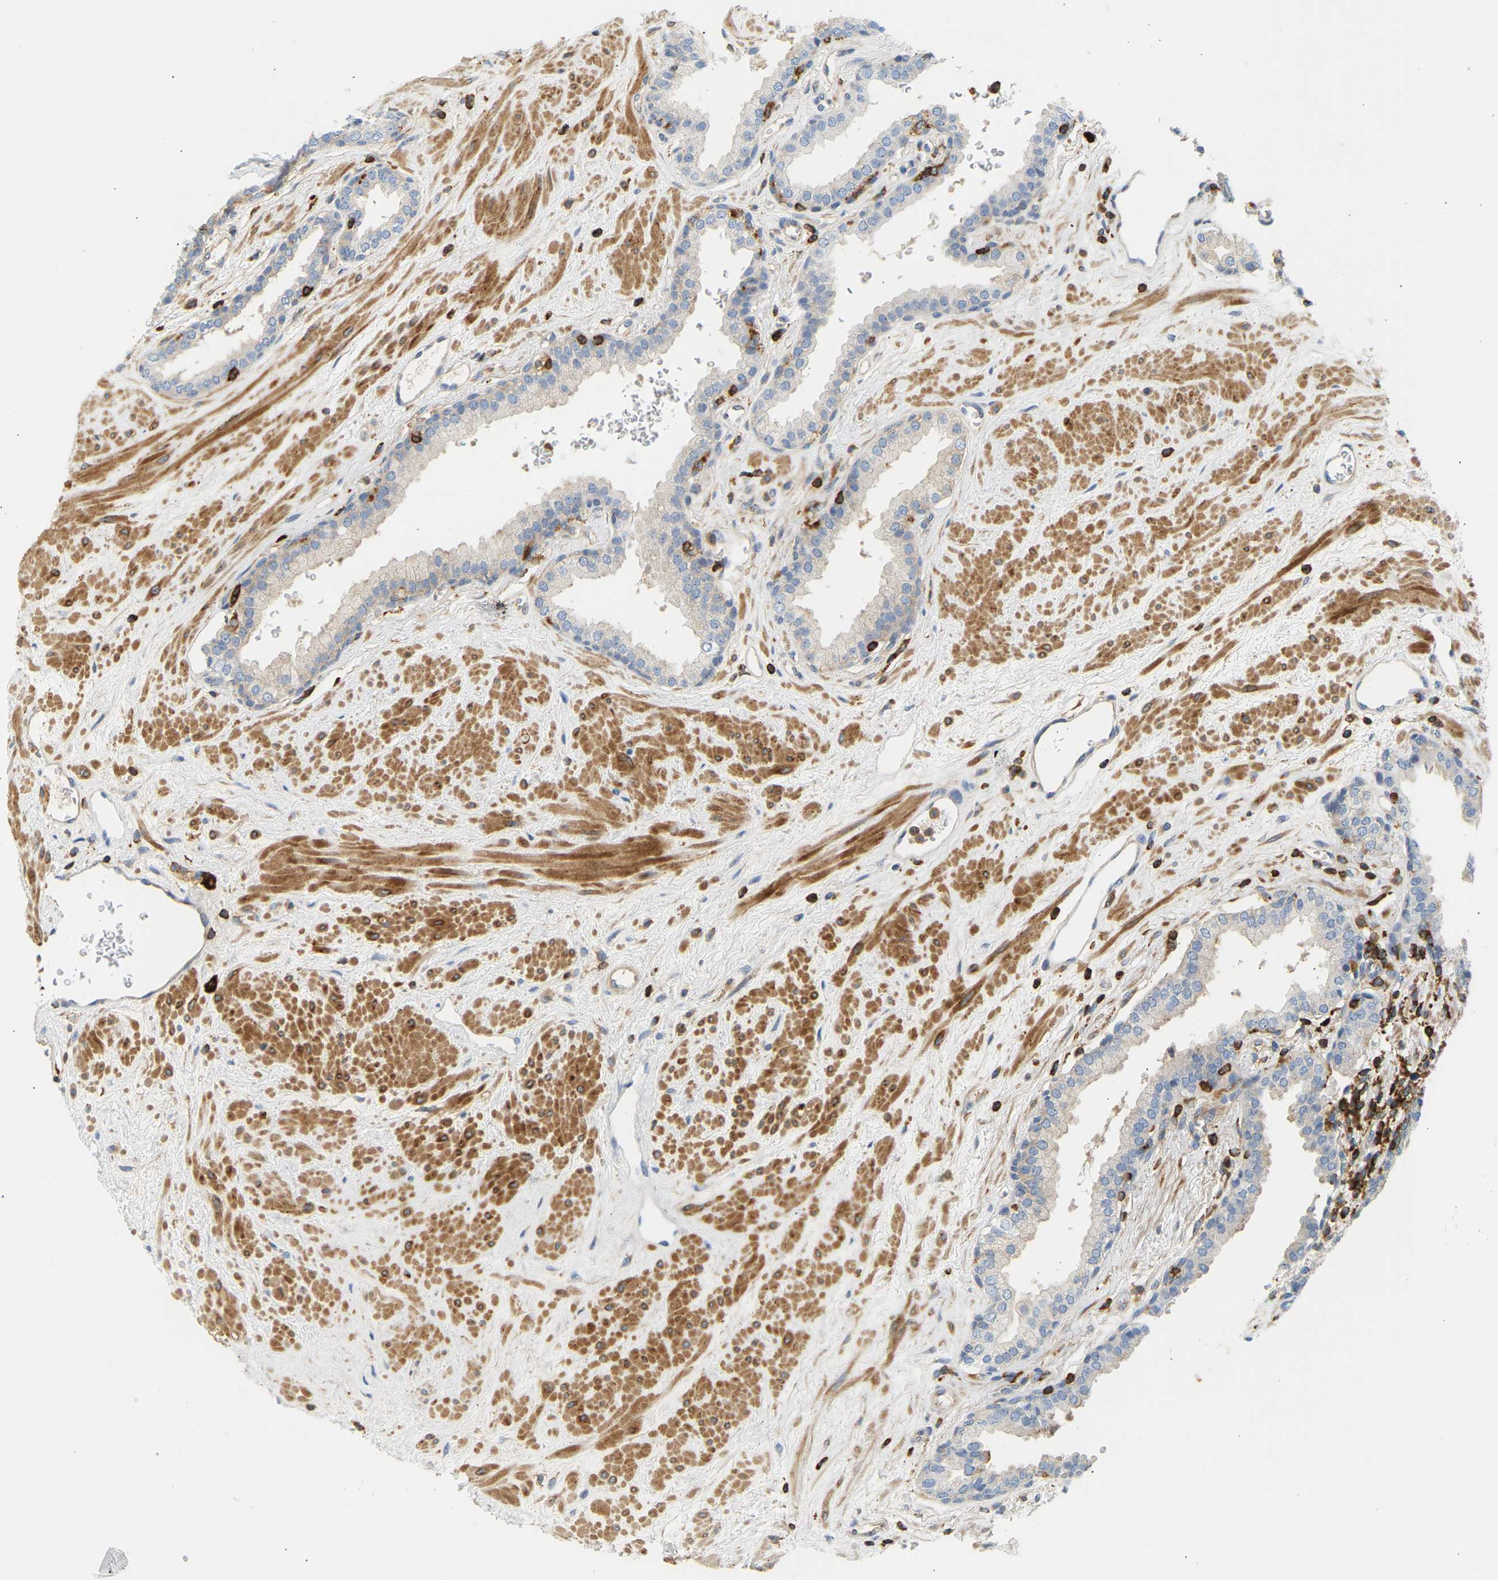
{"staining": {"intensity": "negative", "quantity": "none", "location": "none"}, "tissue": "prostate", "cell_type": "Glandular cells", "image_type": "normal", "snomed": [{"axis": "morphology", "description": "Normal tissue, NOS"}, {"axis": "topography", "description": "Prostate"}], "caption": "Immunohistochemistry micrograph of normal prostate stained for a protein (brown), which demonstrates no expression in glandular cells.", "gene": "FNBP1", "patient": {"sex": "male", "age": 51}}